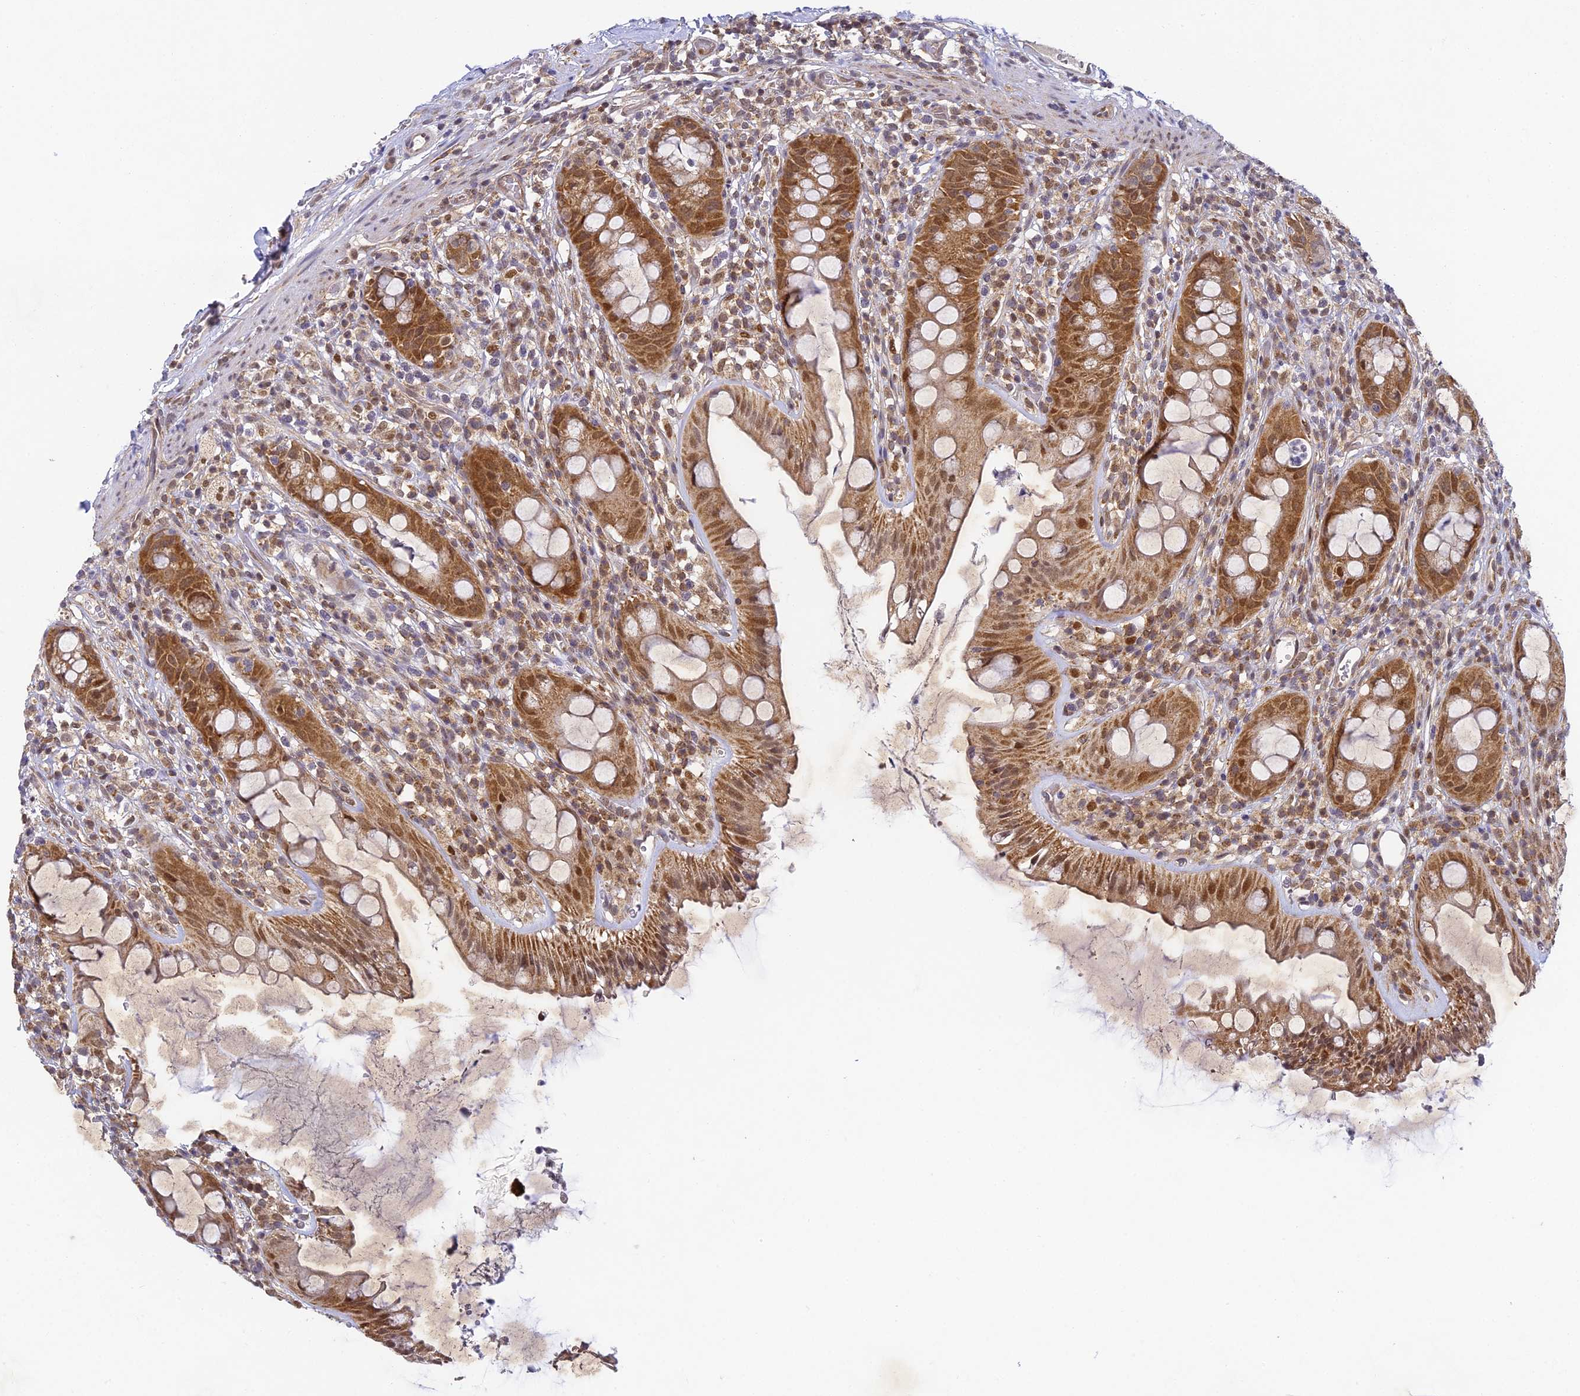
{"staining": {"intensity": "moderate", "quantity": ">75%", "location": "cytoplasmic/membranous,nuclear"}, "tissue": "rectum", "cell_type": "Glandular cells", "image_type": "normal", "snomed": [{"axis": "morphology", "description": "Normal tissue, NOS"}, {"axis": "topography", "description": "Rectum"}], "caption": "Immunohistochemistry histopathology image of normal rectum: rectum stained using IHC reveals medium levels of moderate protein expression localized specifically in the cytoplasmic/membranous,nuclear of glandular cells, appearing as a cytoplasmic/membranous,nuclear brown color.", "gene": "DNAAF10", "patient": {"sex": "female", "age": 57}}